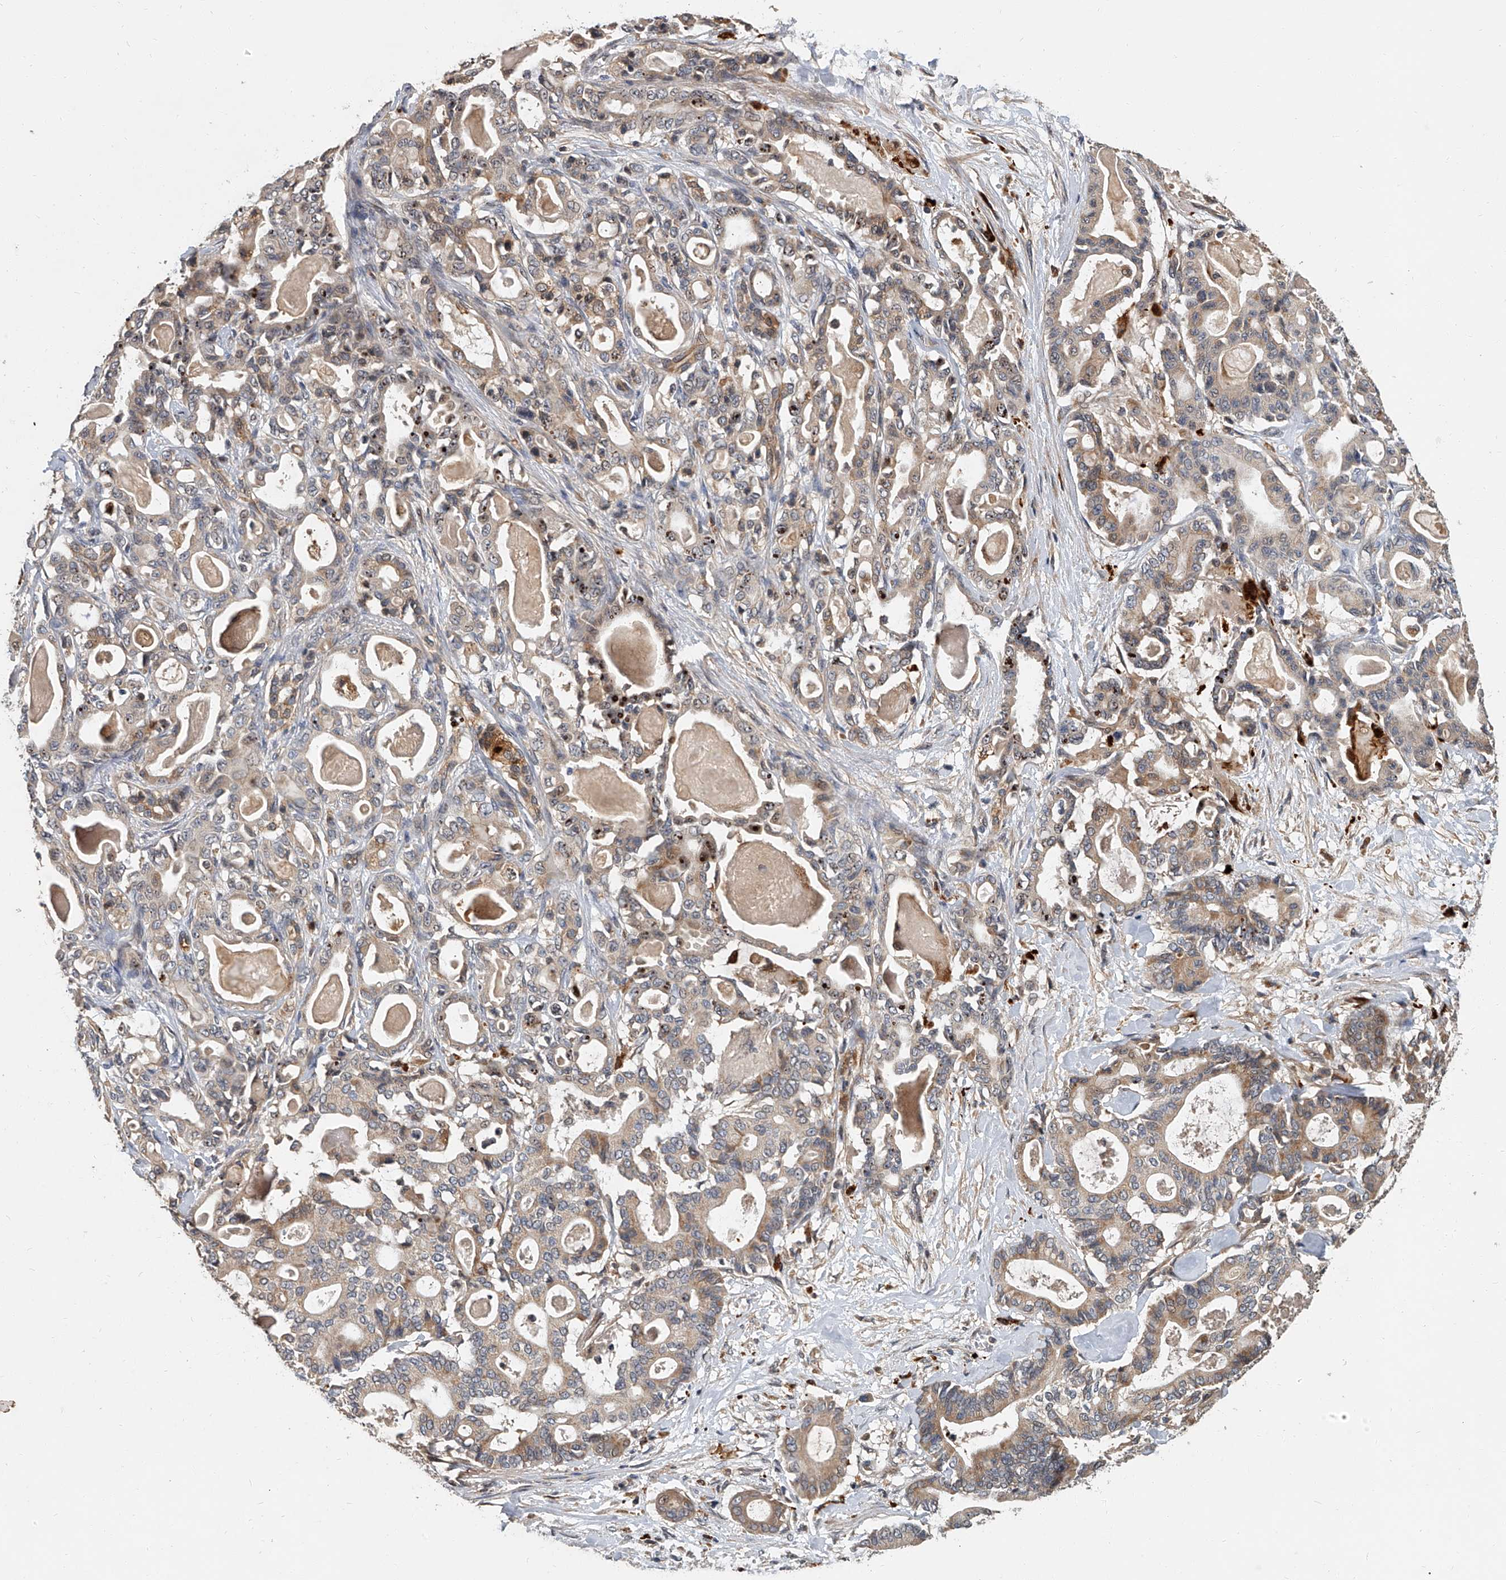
{"staining": {"intensity": "moderate", "quantity": ">75%", "location": "cytoplasmic/membranous"}, "tissue": "pancreatic cancer", "cell_type": "Tumor cells", "image_type": "cancer", "snomed": [{"axis": "morphology", "description": "Adenocarcinoma, NOS"}, {"axis": "topography", "description": "Pancreas"}], "caption": "Protein staining of adenocarcinoma (pancreatic) tissue exhibits moderate cytoplasmic/membranous staining in approximately >75% of tumor cells.", "gene": "JAG2", "patient": {"sex": "male", "age": 63}}